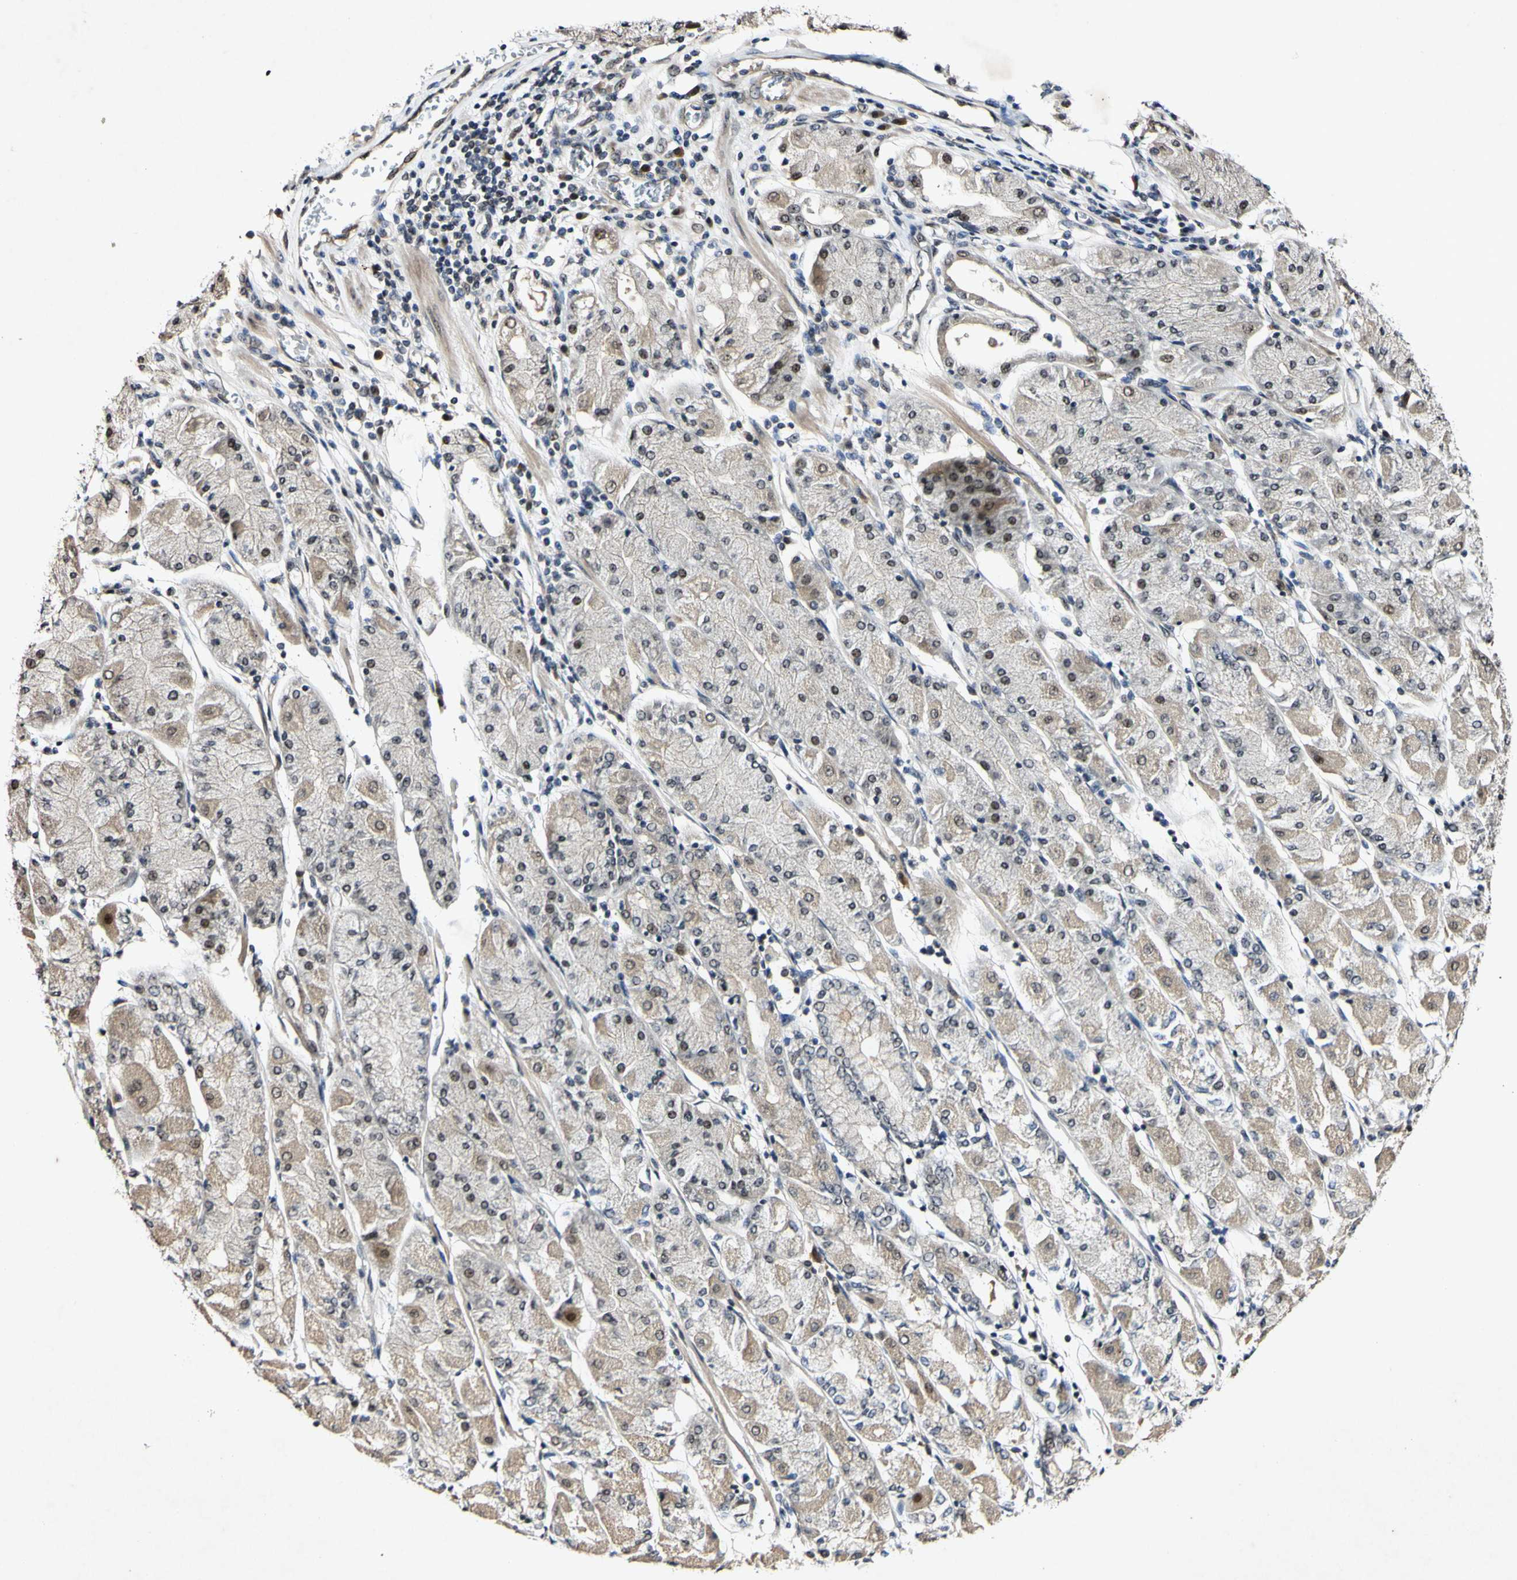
{"staining": {"intensity": "weak", "quantity": ">75%", "location": "cytoplasmic/membranous,nuclear"}, "tissue": "stomach cancer", "cell_type": "Tumor cells", "image_type": "cancer", "snomed": [{"axis": "morphology", "description": "Normal tissue, NOS"}, {"axis": "morphology", "description": "Adenocarcinoma, NOS"}, {"axis": "topography", "description": "Stomach, upper"}, {"axis": "topography", "description": "Stomach"}], "caption": "Approximately >75% of tumor cells in adenocarcinoma (stomach) demonstrate weak cytoplasmic/membranous and nuclear protein expression as visualized by brown immunohistochemical staining.", "gene": "POLR2F", "patient": {"sex": "male", "age": 59}}